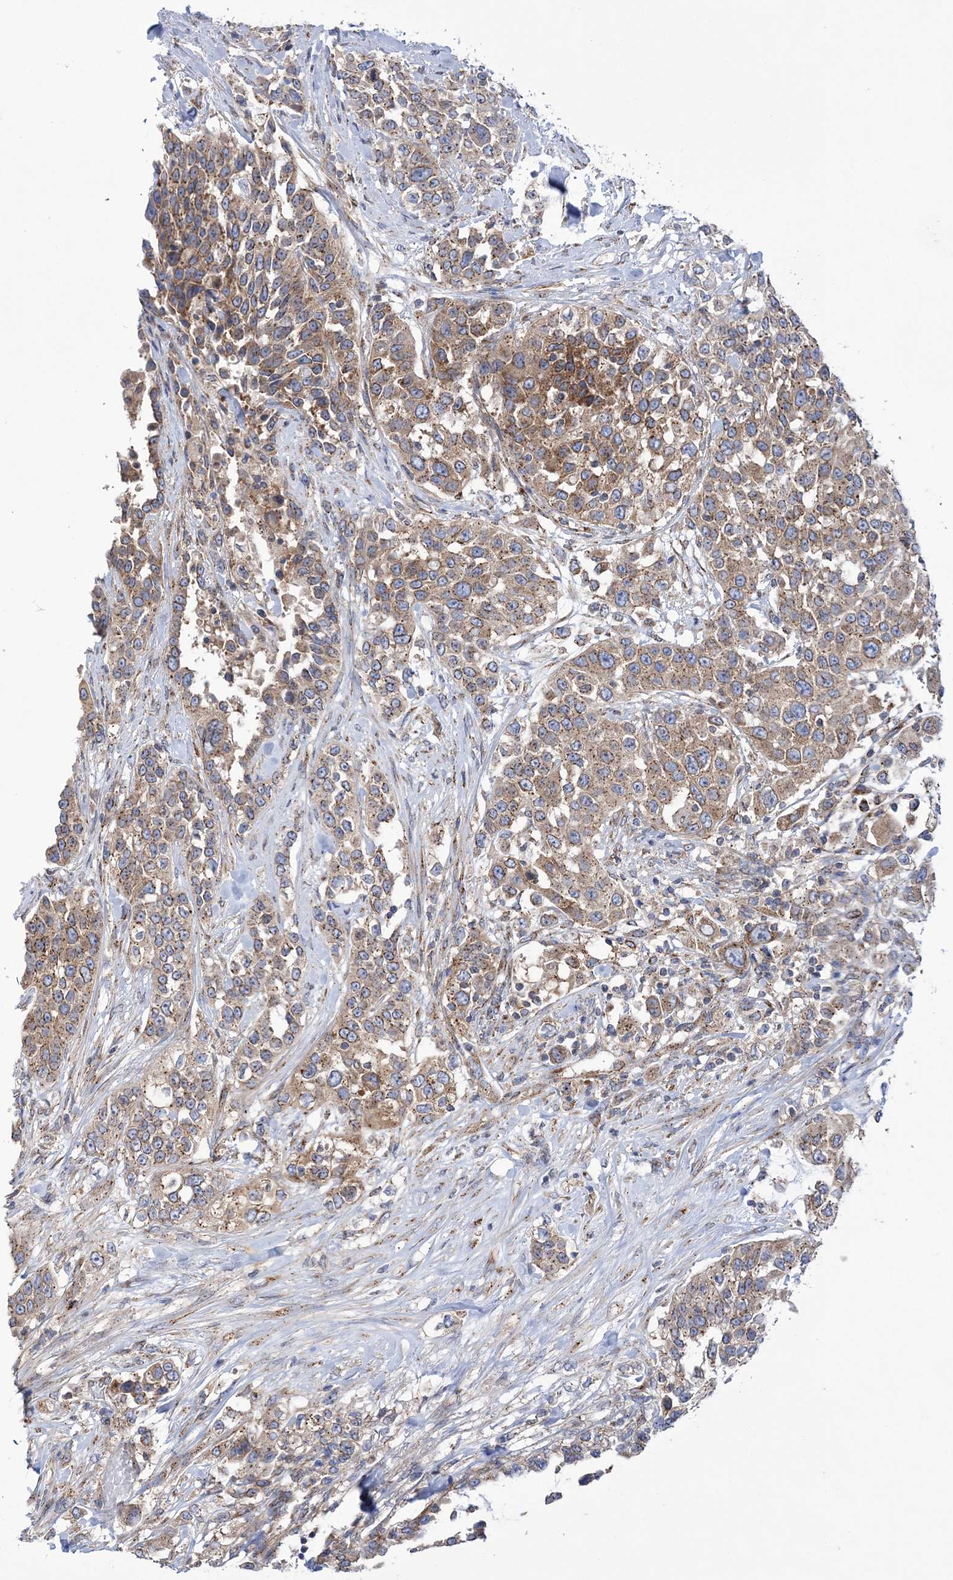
{"staining": {"intensity": "moderate", "quantity": ">75%", "location": "cytoplasmic/membranous"}, "tissue": "urothelial cancer", "cell_type": "Tumor cells", "image_type": "cancer", "snomed": [{"axis": "morphology", "description": "Urothelial carcinoma, High grade"}, {"axis": "topography", "description": "Urinary bladder"}], "caption": "The histopathology image displays a brown stain indicating the presence of a protein in the cytoplasmic/membranous of tumor cells in high-grade urothelial carcinoma.", "gene": "COPB2", "patient": {"sex": "female", "age": 80}}